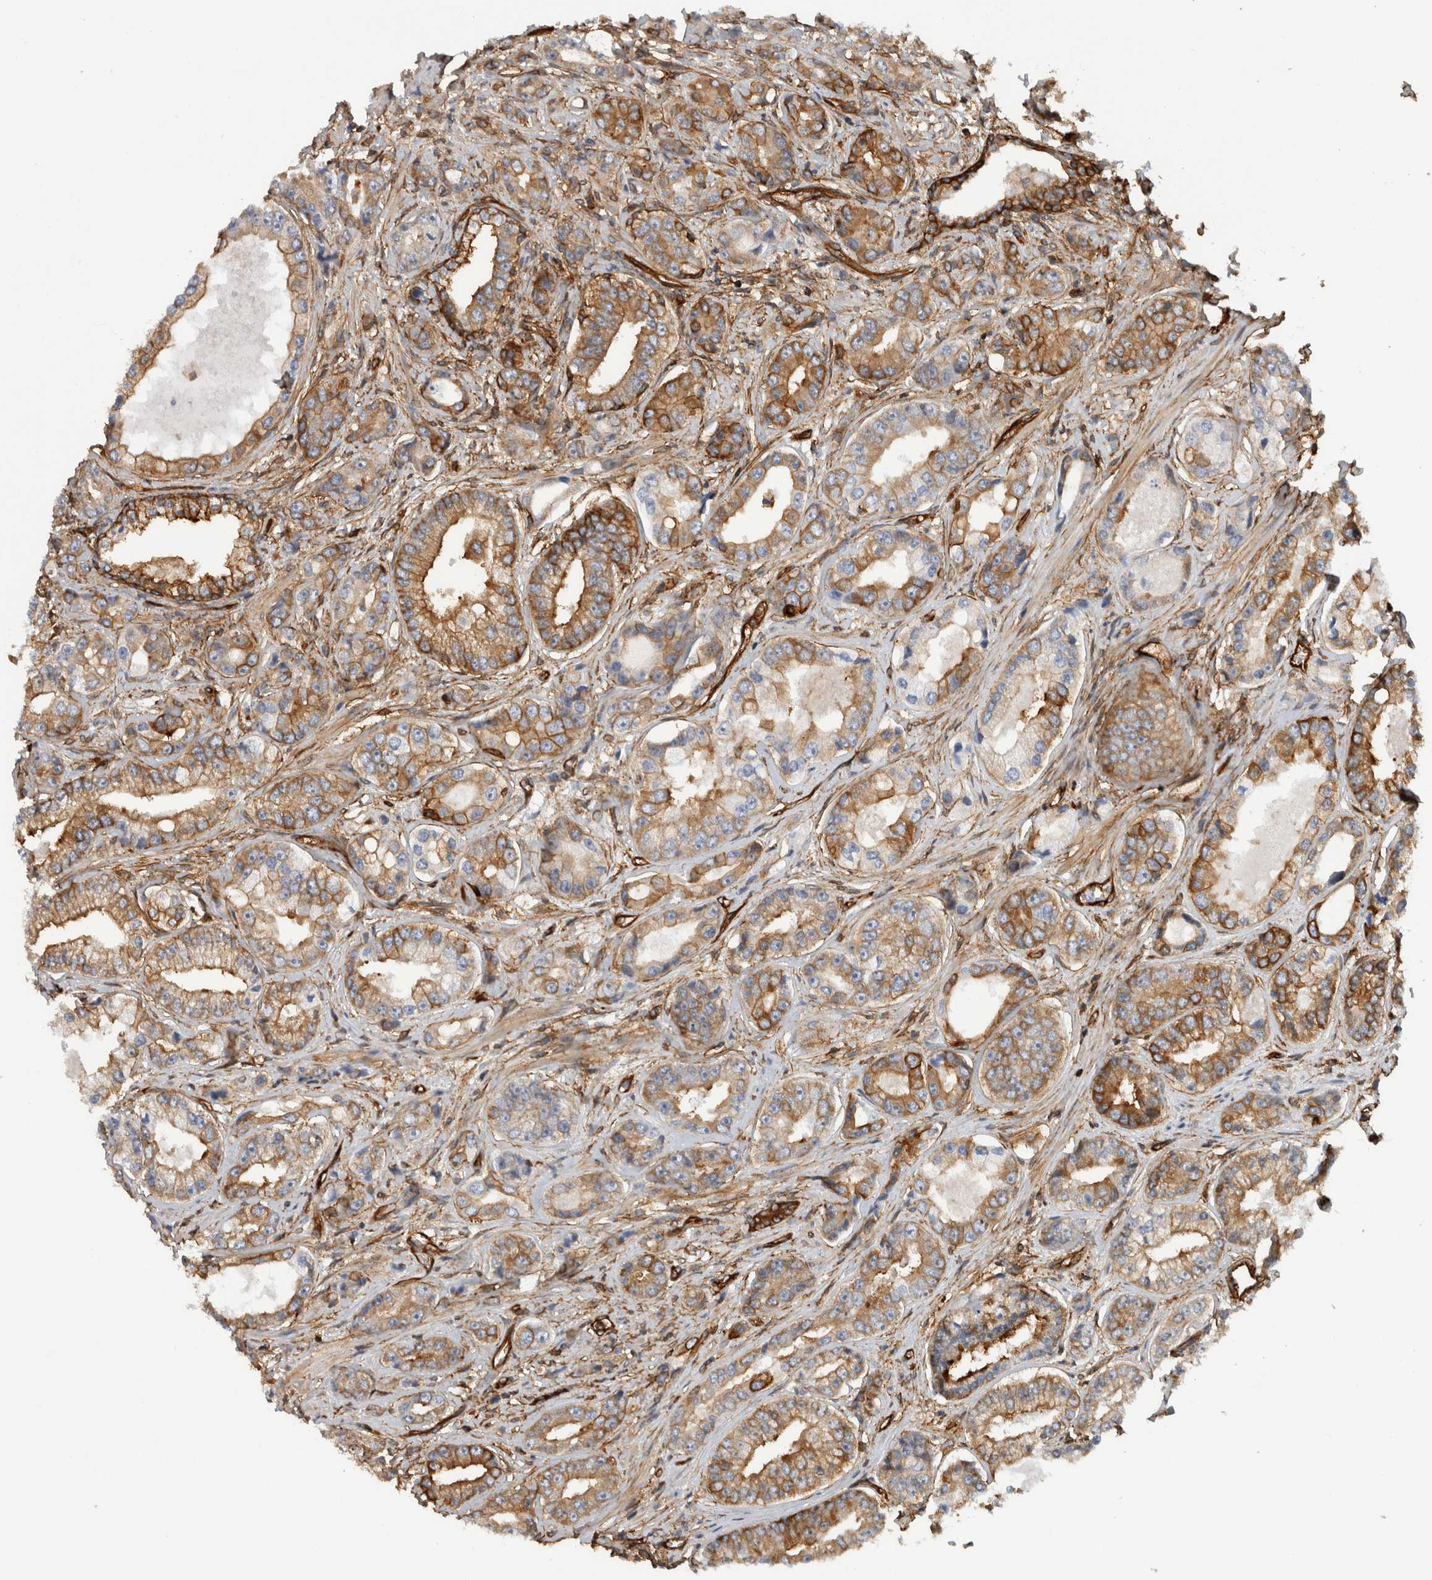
{"staining": {"intensity": "moderate", "quantity": ">75%", "location": "cytoplasmic/membranous"}, "tissue": "prostate cancer", "cell_type": "Tumor cells", "image_type": "cancer", "snomed": [{"axis": "morphology", "description": "Adenocarcinoma, High grade"}, {"axis": "topography", "description": "Prostate"}], "caption": "Protein analysis of prostate high-grade adenocarcinoma tissue exhibits moderate cytoplasmic/membranous expression in about >75% of tumor cells. Nuclei are stained in blue.", "gene": "AHNAK", "patient": {"sex": "male", "age": 61}}